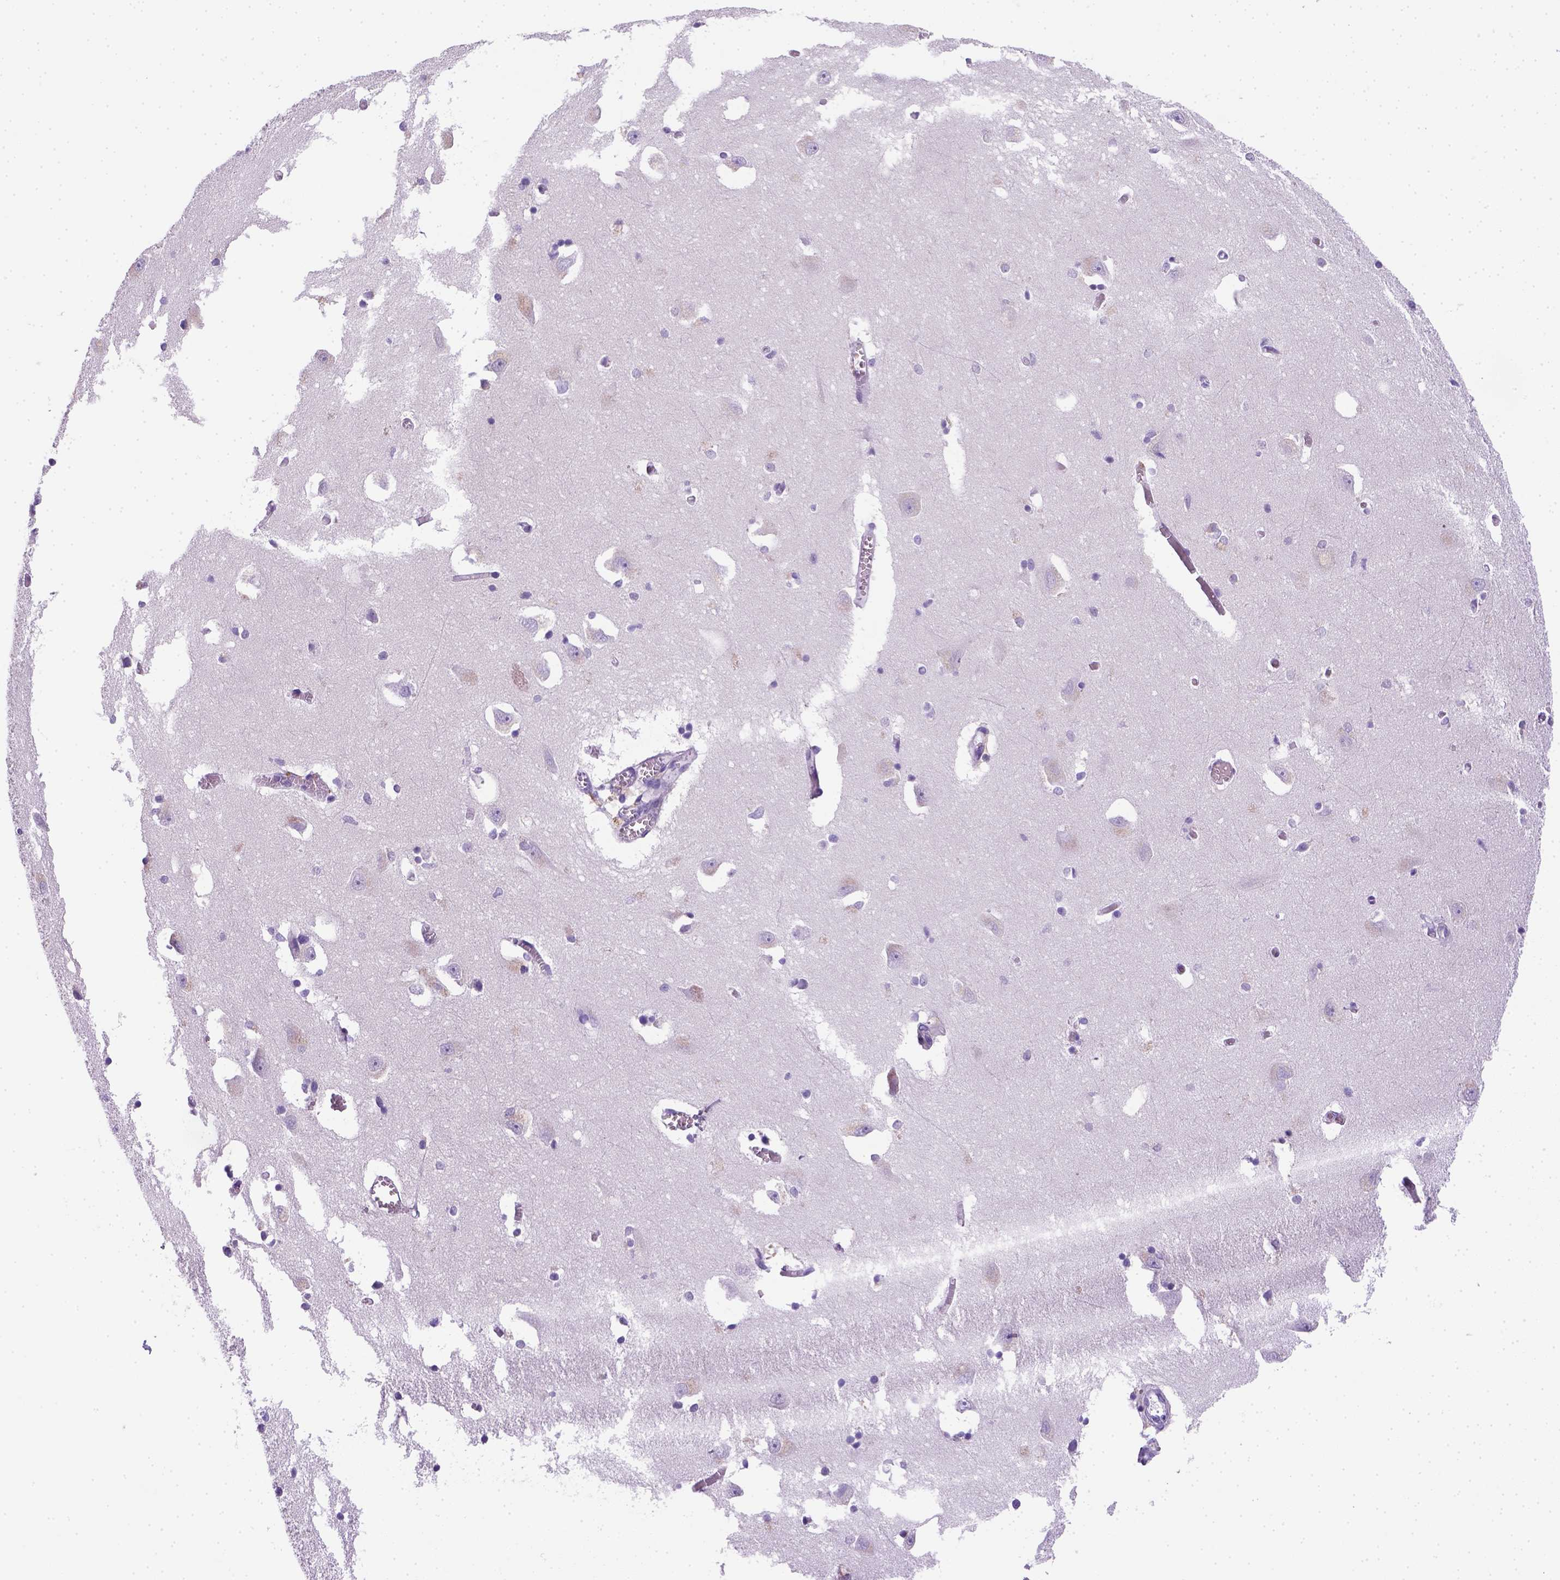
{"staining": {"intensity": "negative", "quantity": "none", "location": "none"}, "tissue": "caudate", "cell_type": "Glial cells", "image_type": "normal", "snomed": [{"axis": "morphology", "description": "Normal tissue, NOS"}, {"axis": "topography", "description": "Lateral ventricle wall"}, {"axis": "topography", "description": "Hippocampus"}], "caption": "The histopathology image exhibits no staining of glial cells in normal caudate.", "gene": "KRT71", "patient": {"sex": "female", "age": 63}}